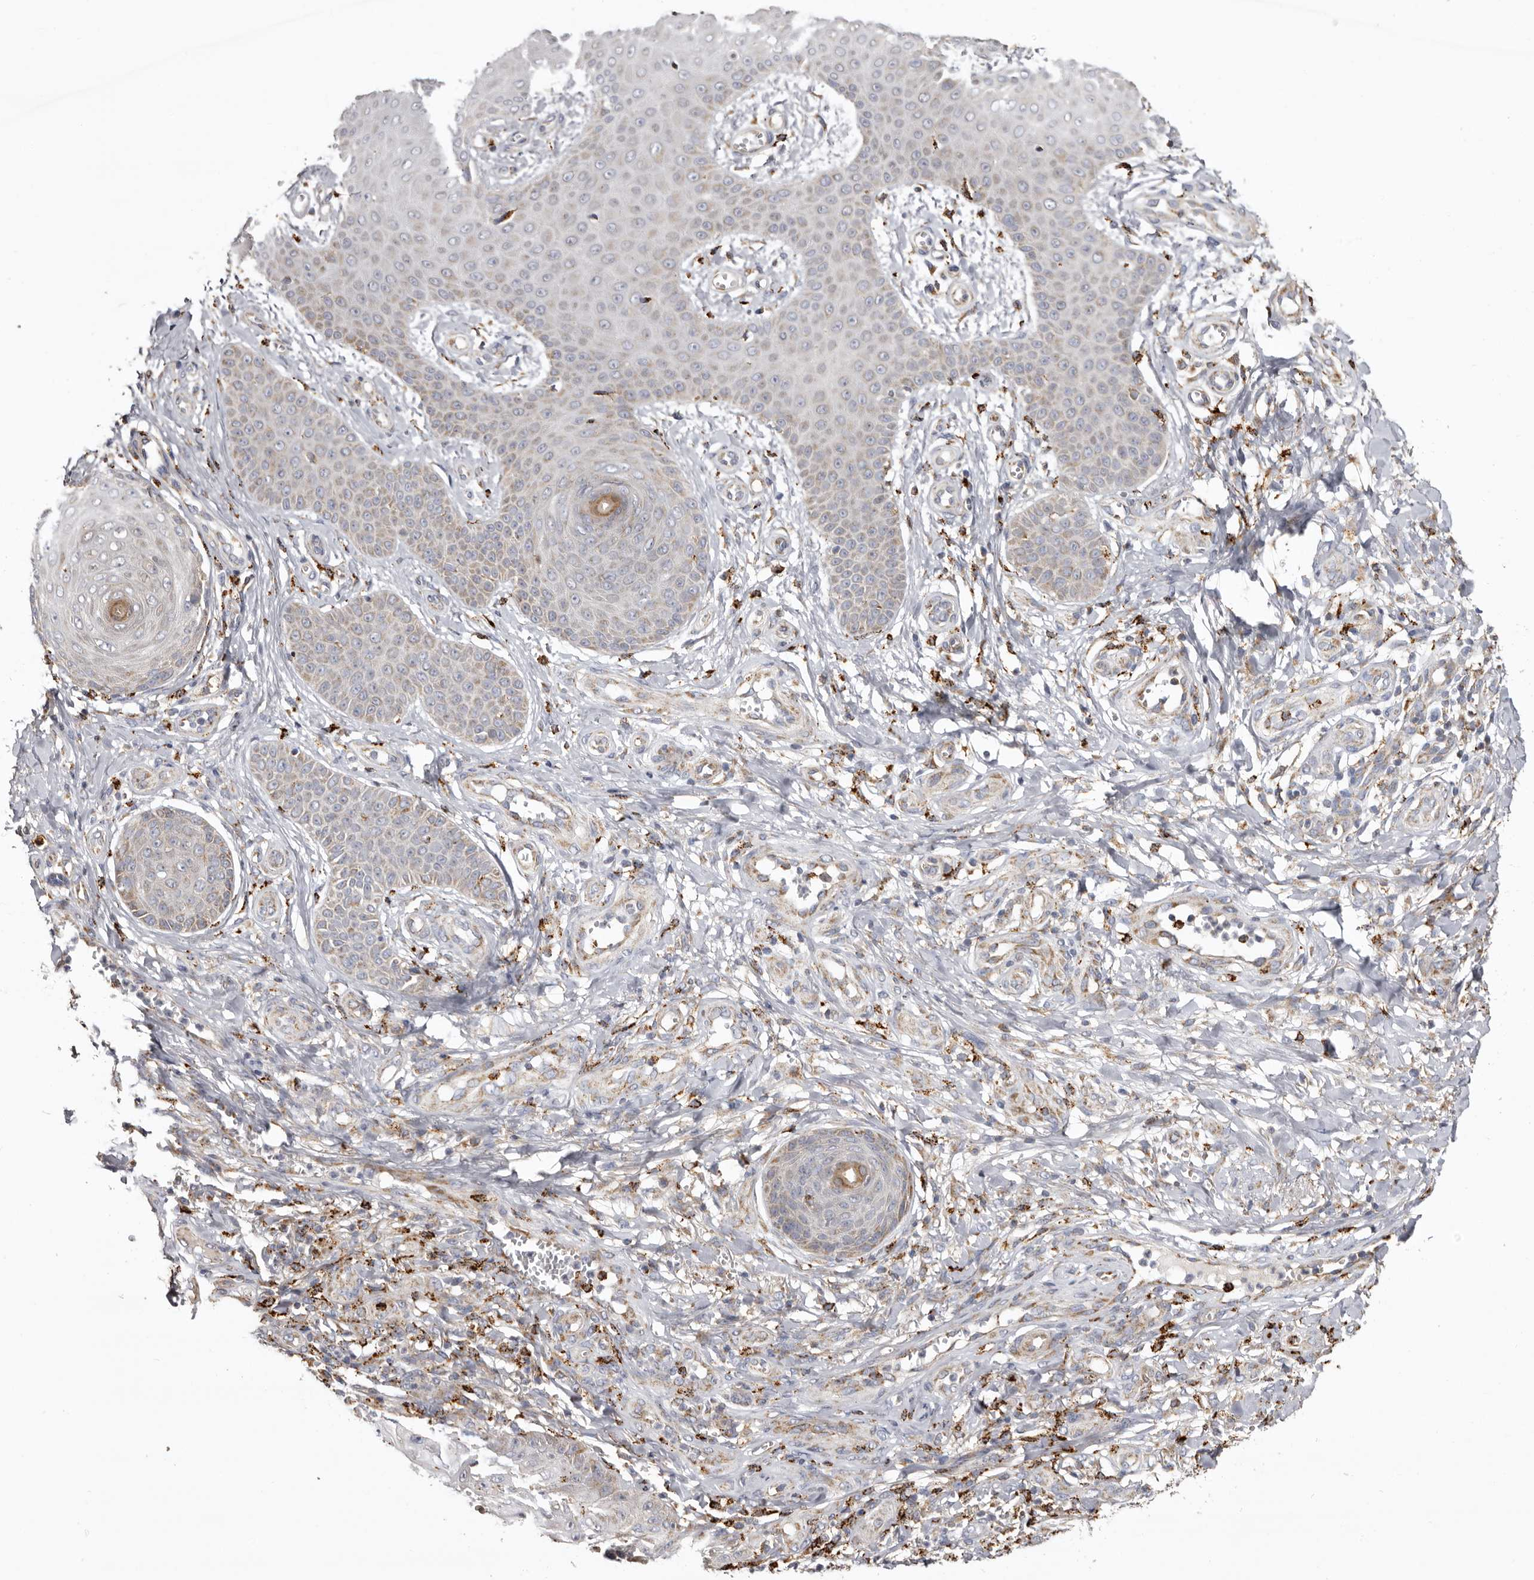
{"staining": {"intensity": "weak", "quantity": "<25%", "location": "cytoplasmic/membranous"}, "tissue": "skin cancer", "cell_type": "Tumor cells", "image_type": "cancer", "snomed": [{"axis": "morphology", "description": "Squamous cell carcinoma, NOS"}, {"axis": "topography", "description": "Skin"}], "caption": "Human squamous cell carcinoma (skin) stained for a protein using immunohistochemistry reveals no staining in tumor cells.", "gene": "MECR", "patient": {"sex": "male", "age": 74}}